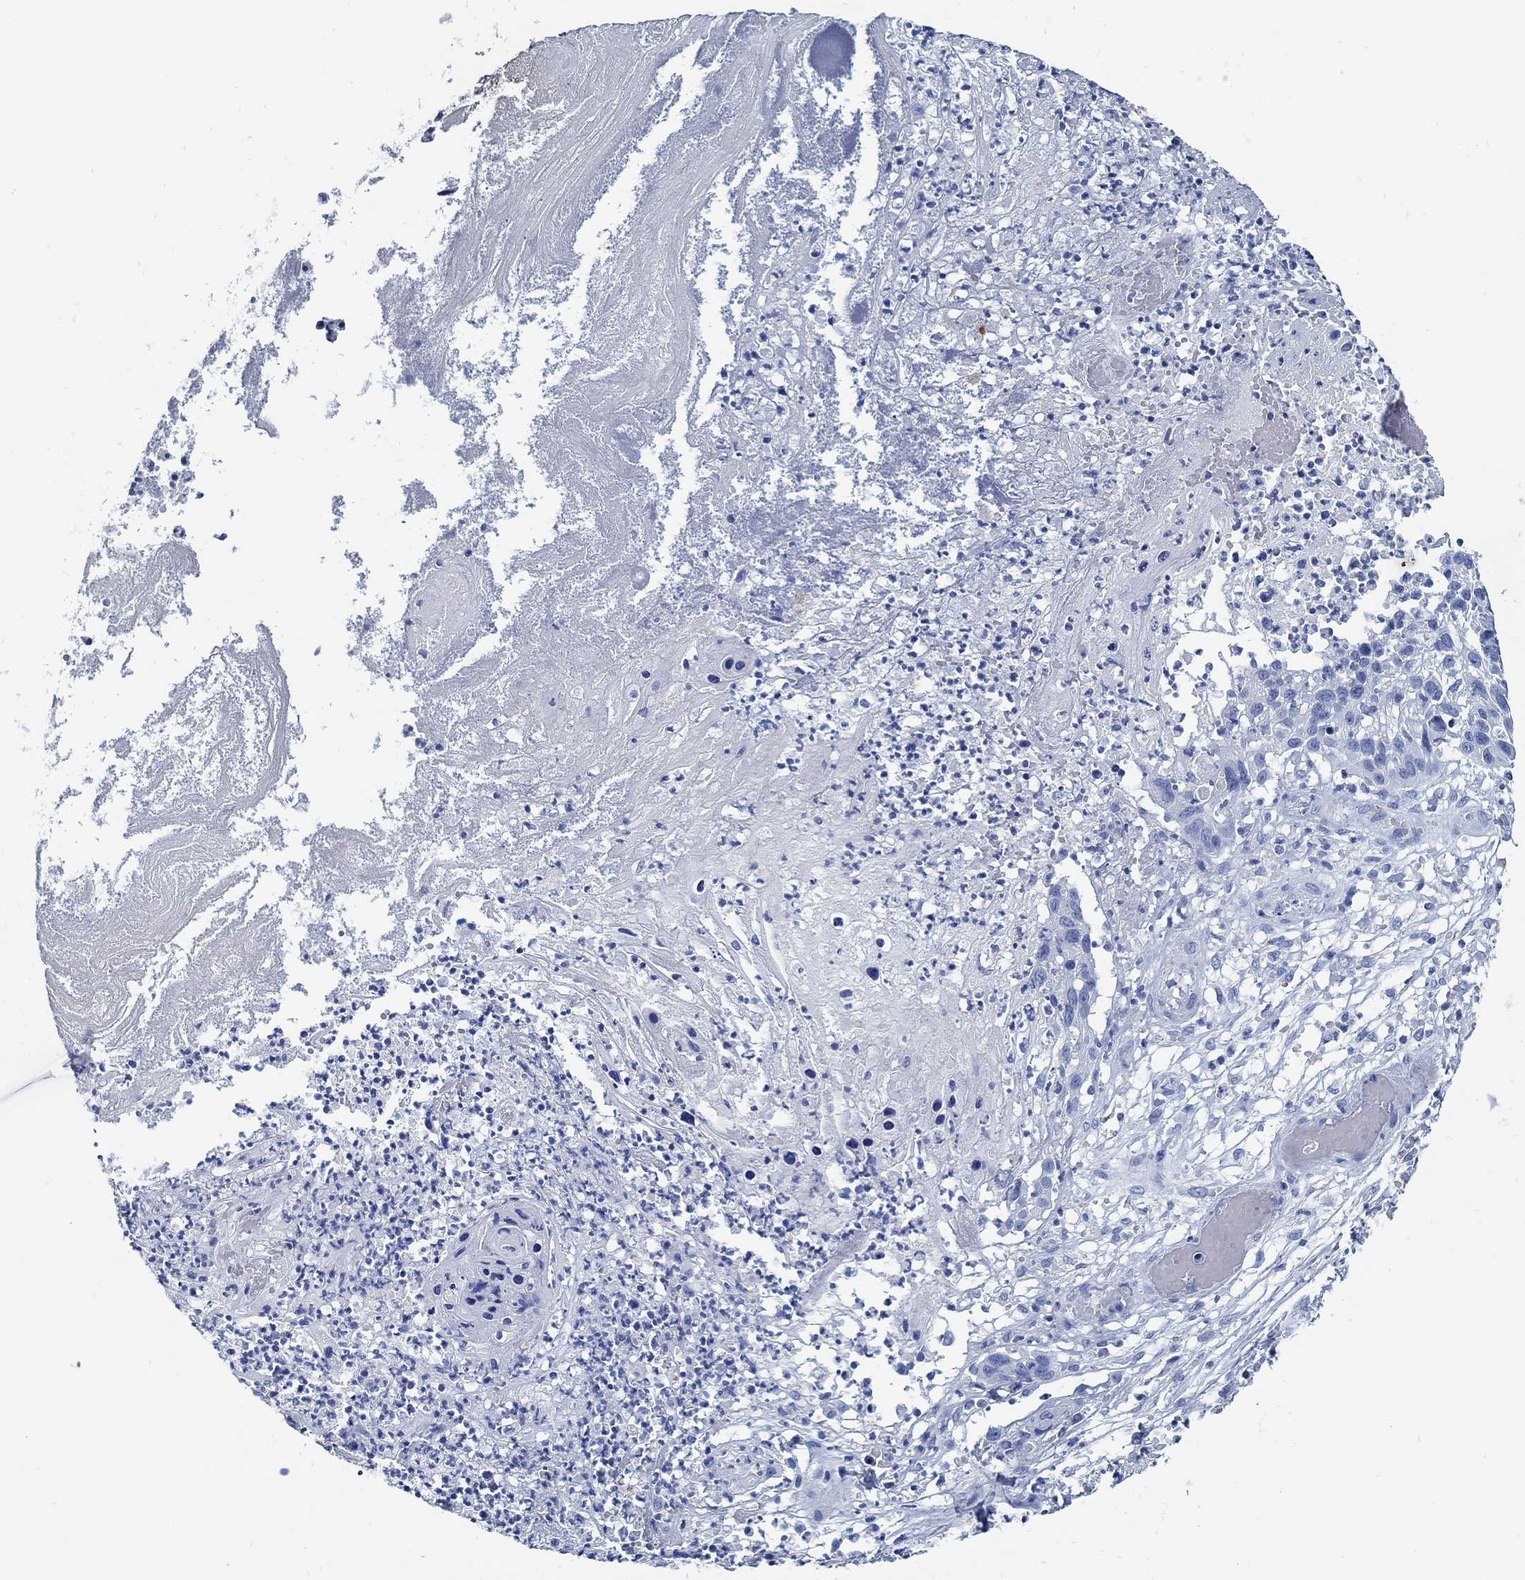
{"staining": {"intensity": "negative", "quantity": "none", "location": "none"}, "tissue": "skin cancer", "cell_type": "Tumor cells", "image_type": "cancer", "snomed": [{"axis": "morphology", "description": "Squamous cell carcinoma, NOS"}, {"axis": "topography", "description": "Skin"}], "caption": "Skin squamous cell carcinoma was stained to show a protein in brown. There is no significant staining in tumor cells.", "gene": "SLC45A1", "patient": {"sex": "male", "age": 92}}